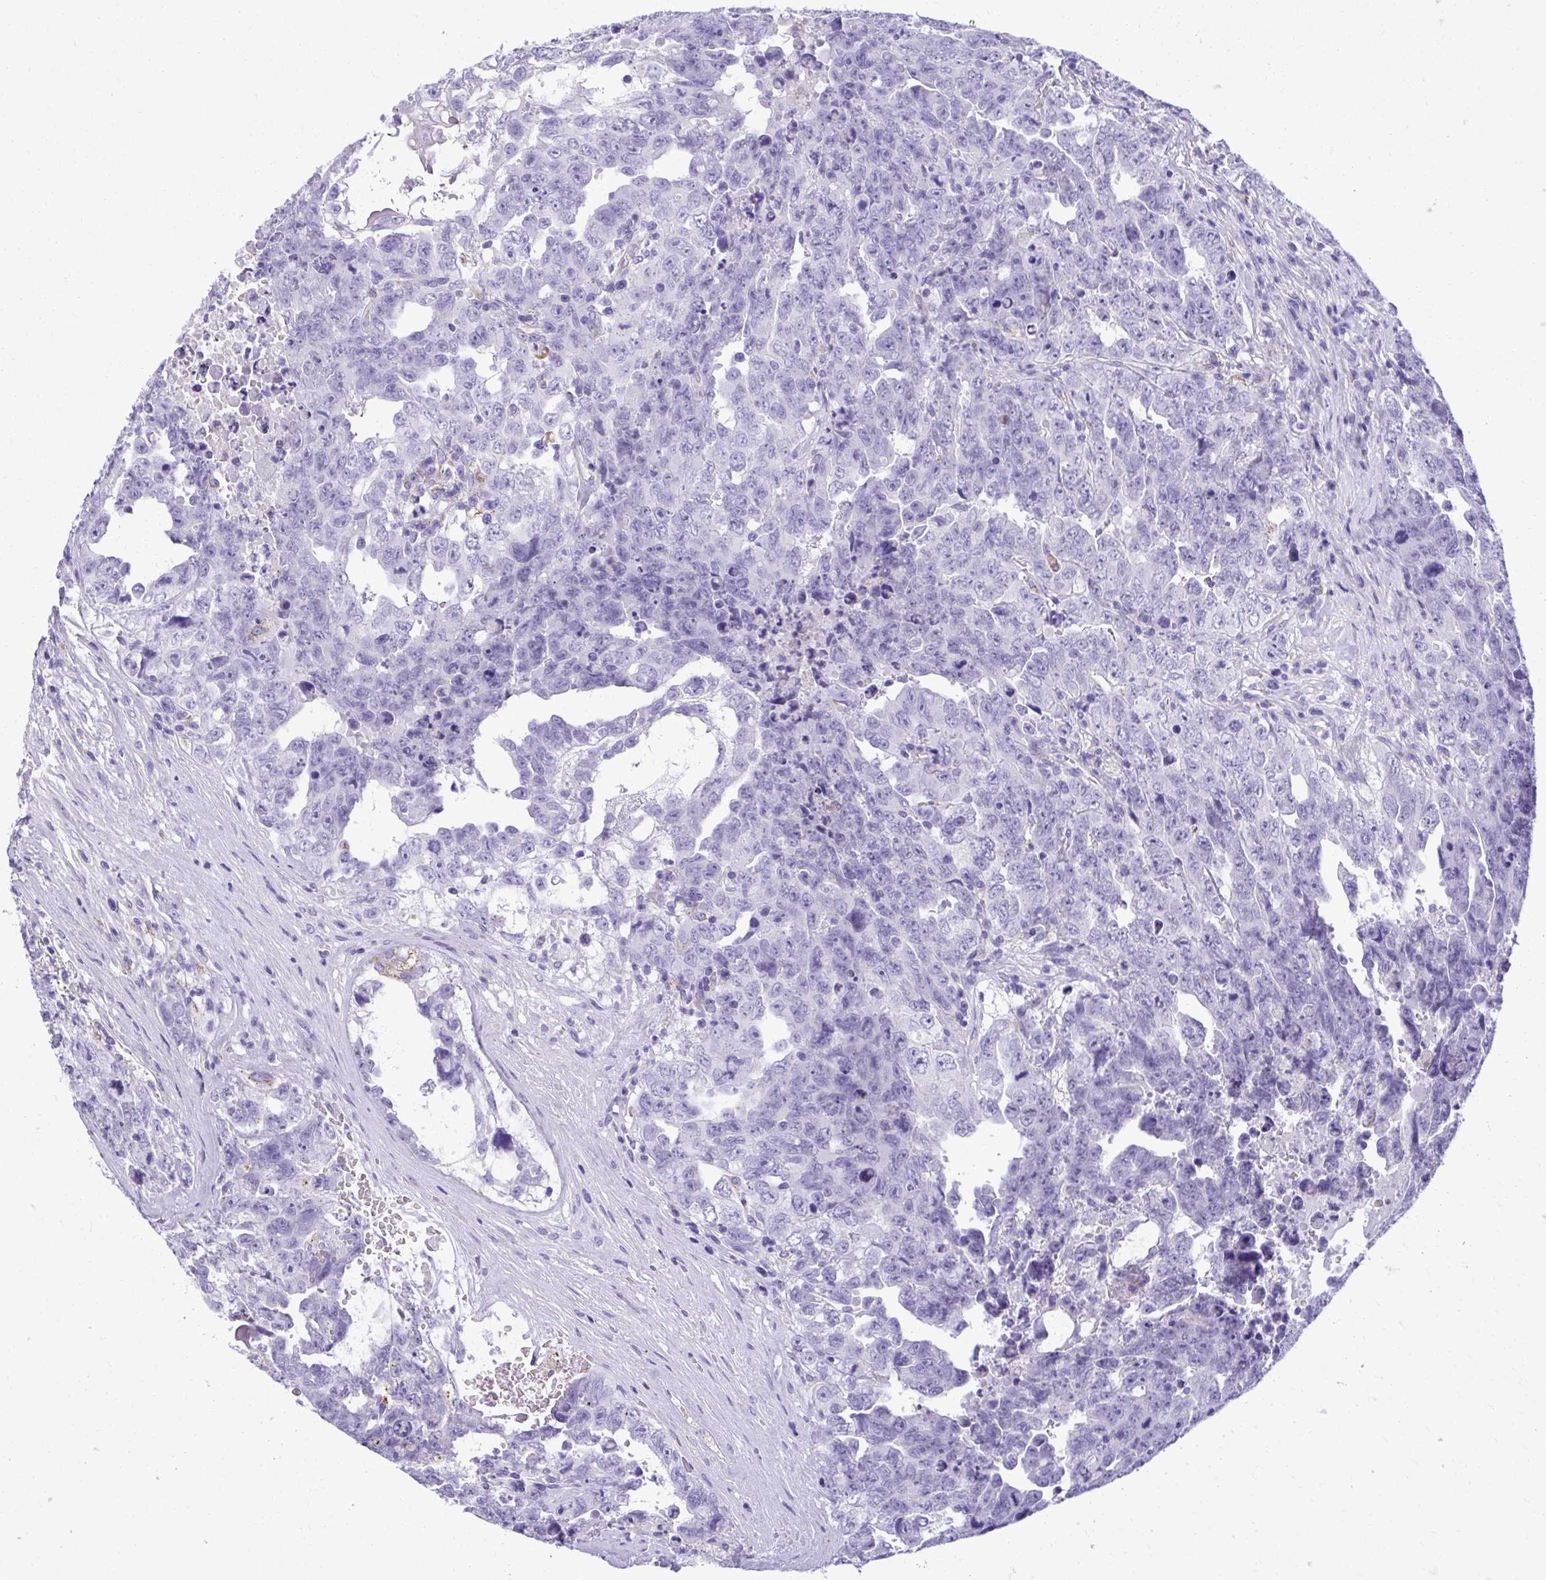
{"staining": {"intensity": "negative", "quantity": "none", "location": "none"}, "tissue": "testis cancer", "cell_type": "Tumor cells", "image_type": "cancer", "snomed": [{"axis": "morphology", "description": "Carcinoma, Embryonal, NOS"}, {"axis": "topography", "description": "Testis"}], "caption": "Testis embryonal carcinoma was stained to show a protein in brown. There is no significant positivity in tumor cells.", "gene": "AIG1", "patient": {"sex": "male", "age": 24}}